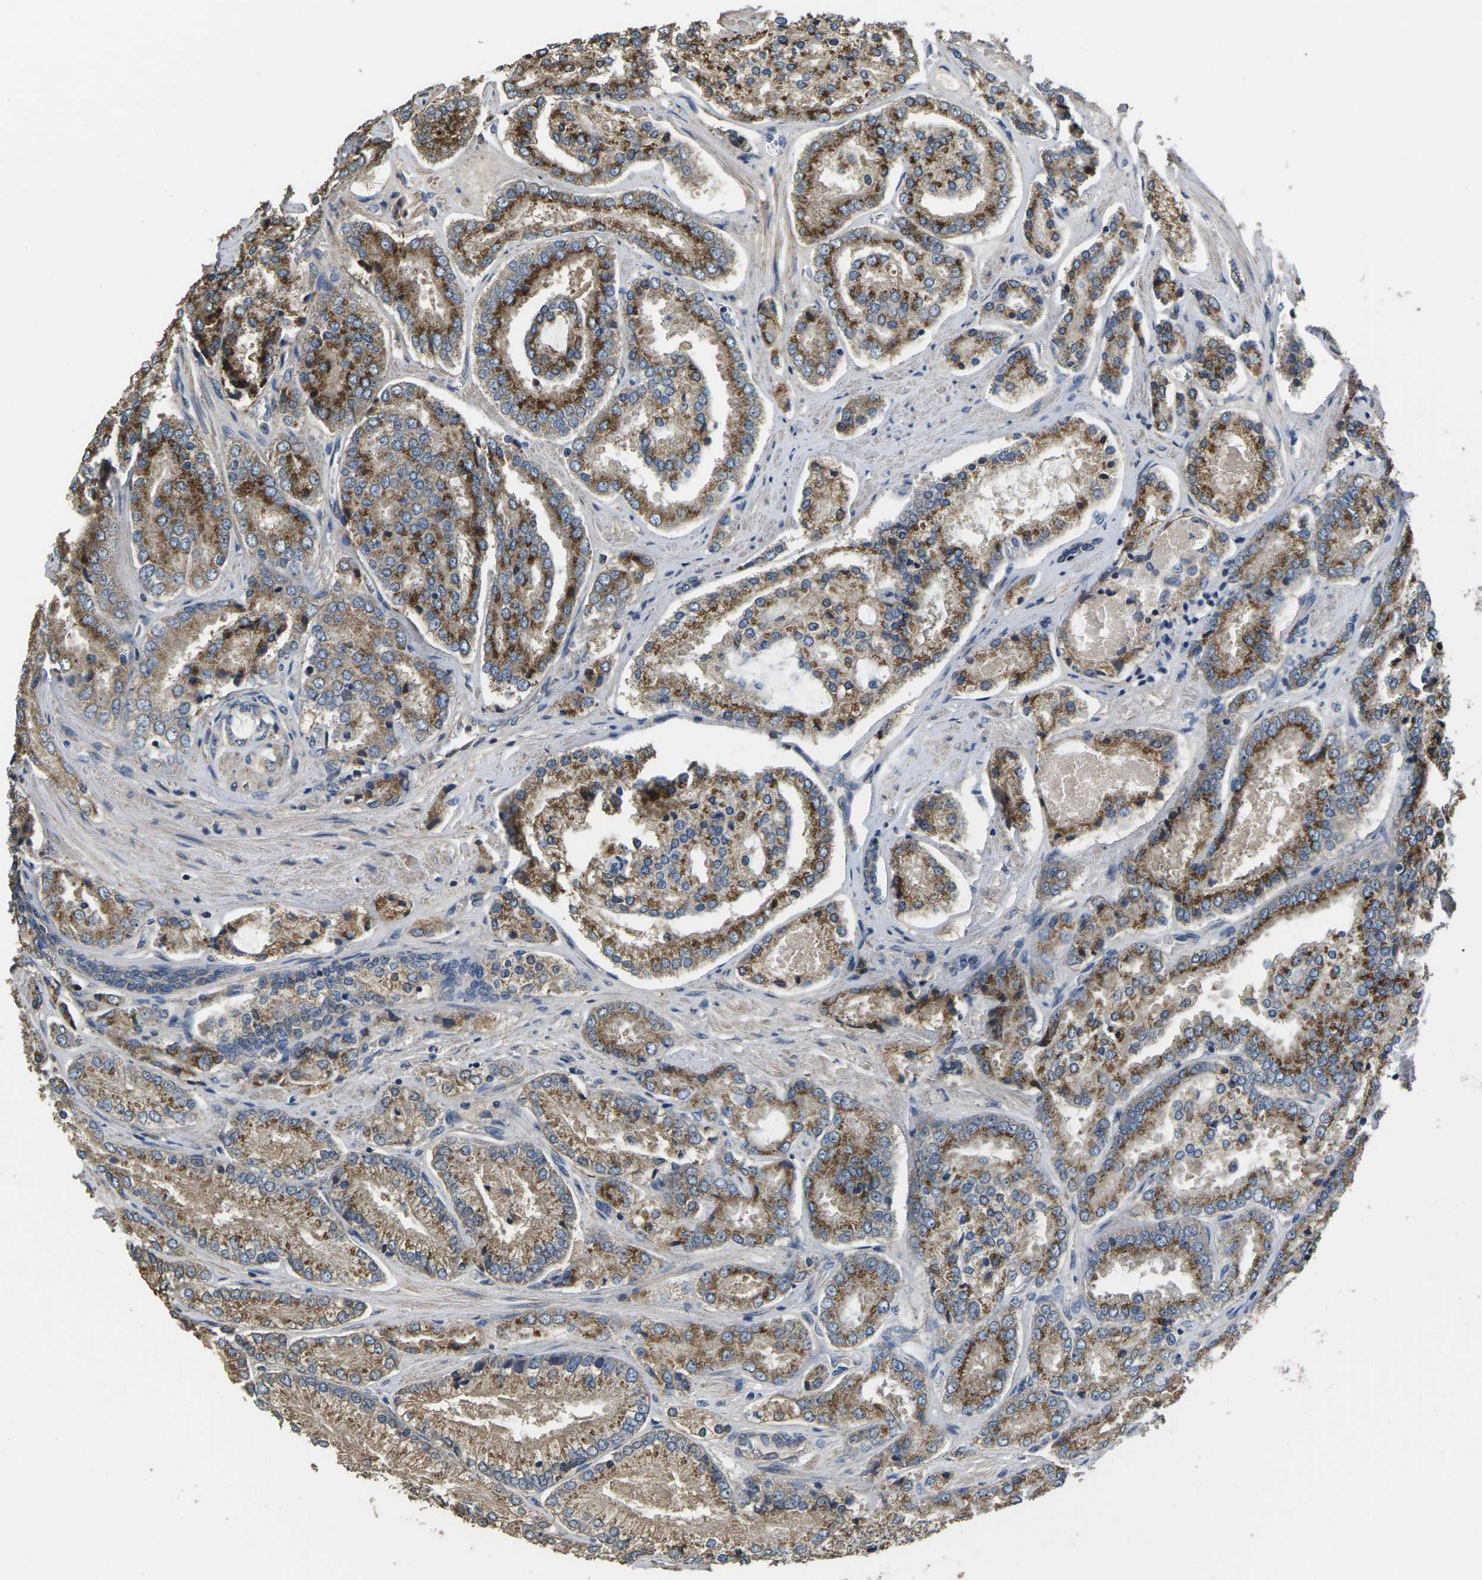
{"staining": {"intensity": "moderate", "quantity": ">75%", "location": "cytoplasmic/membranous"}, "tissue": "prostate cancer", "cell_type": "Tumor cells", "image_type": "cancer", "snomed": [{"axis": "morphology", "description": "Adenocarcinoma, High grade"}, {"axis": "topography", "description": "Prostate"}], "caption": "An IHC histopathology image of tumor tissue is shown. Protein staining in brown labels moderate cytoplasmic/membranous positivity in high-grade adenocarcinoma (prostate) within tumor cells.", "gene": "B4GAT1", "patient": {"sex": "male", "age": 65}}